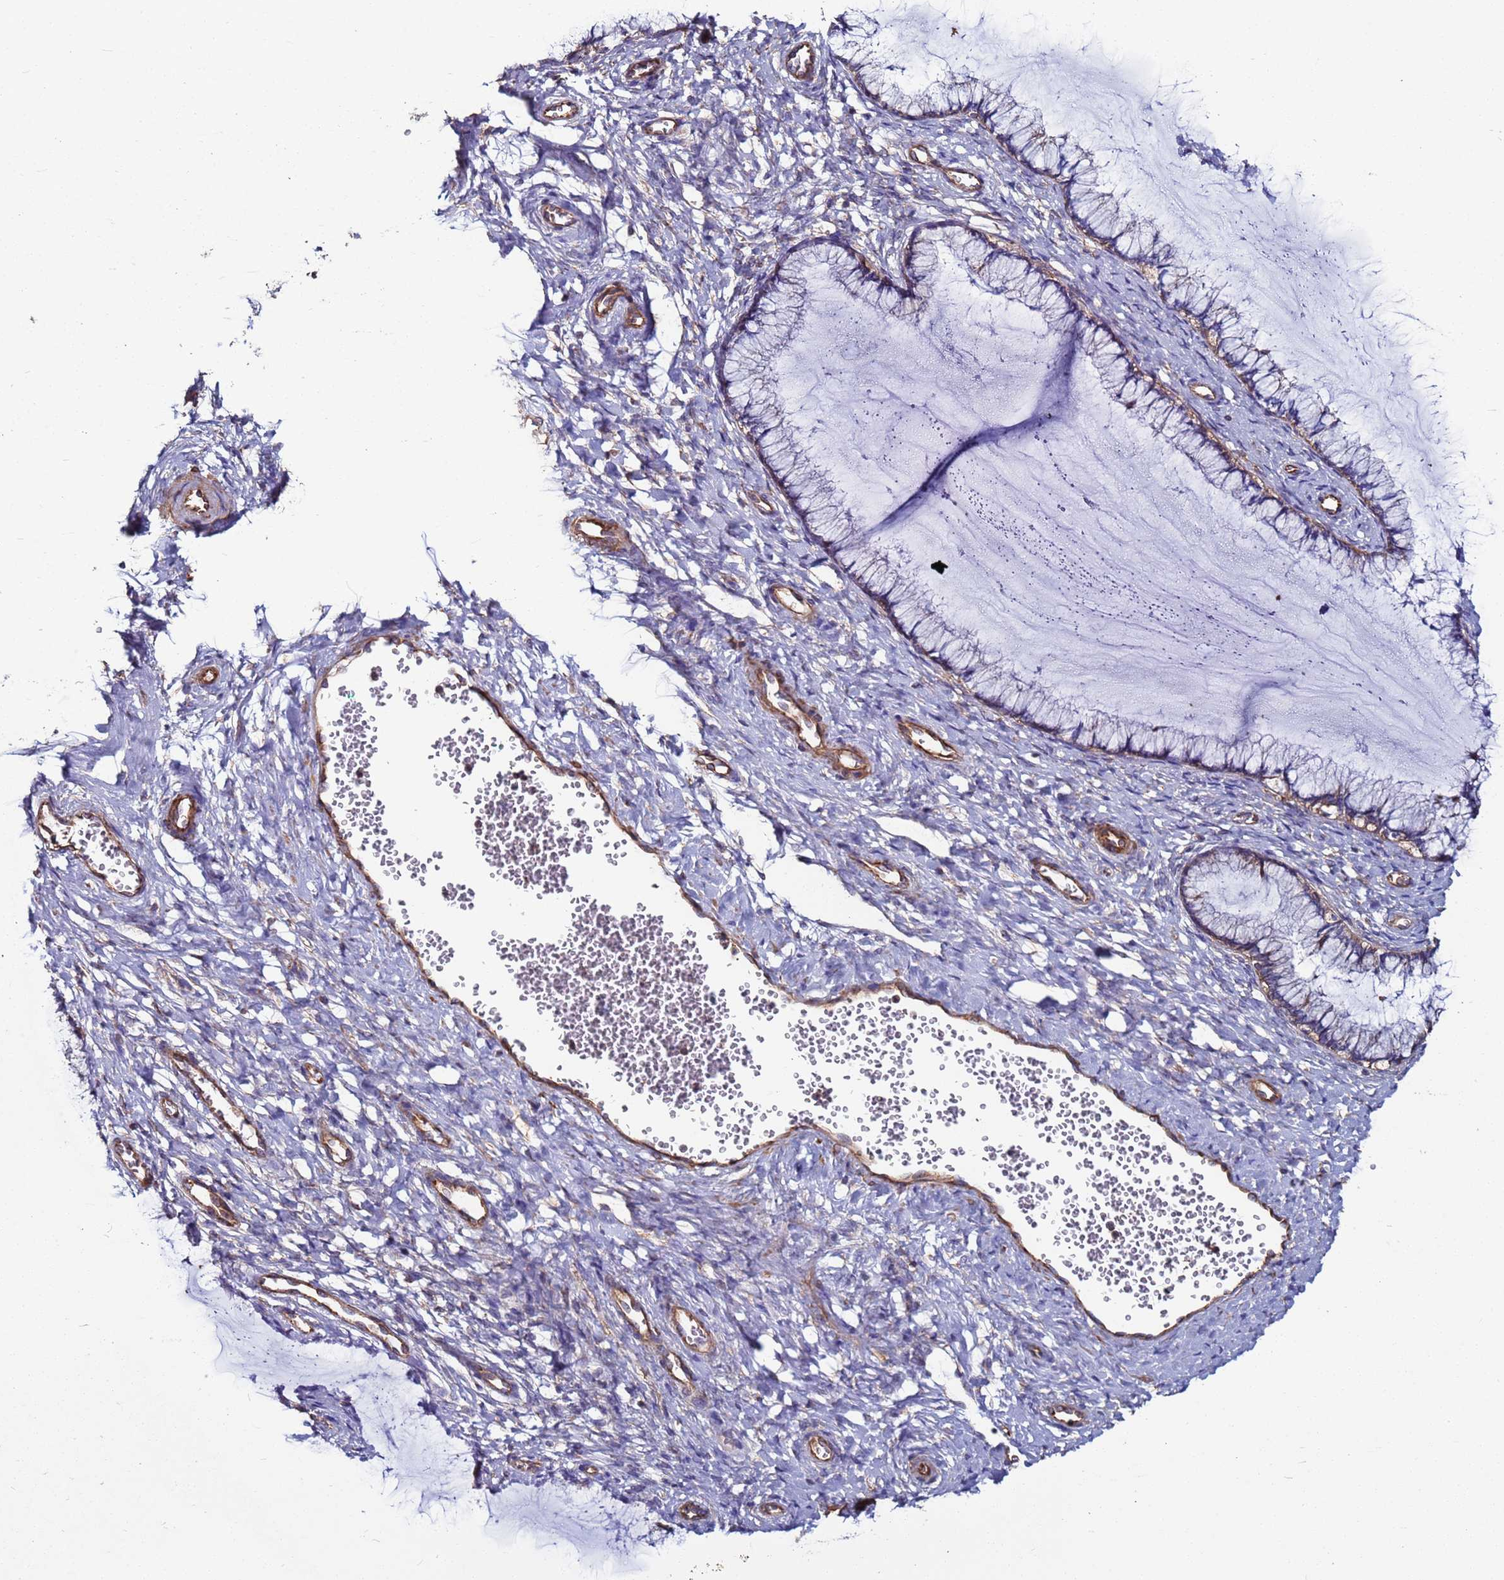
{"staining": {"intensity": "weak", "quantity": "25%-75%", "location": "cytoplasmic/membranous"}, "tissue": "cervix", "cell_type": "Glandular cells", "image_type": "normal", "snomed": [{"axis": "morphology", "description": "Normal tissue, NOS"}, {"axis": "morphology", "description": "Adenocarcinoma, NOS"}, {"axis": "topography", "description": "Cervix"}], "caption": "Protein analysis of unremarkable cervix exhibits weak cytoplasmic/membranous positivity in about 25%-75% of glandular cells.", "gene": "ZBTB39", "patient": {"sex": "female", "age": 29}}